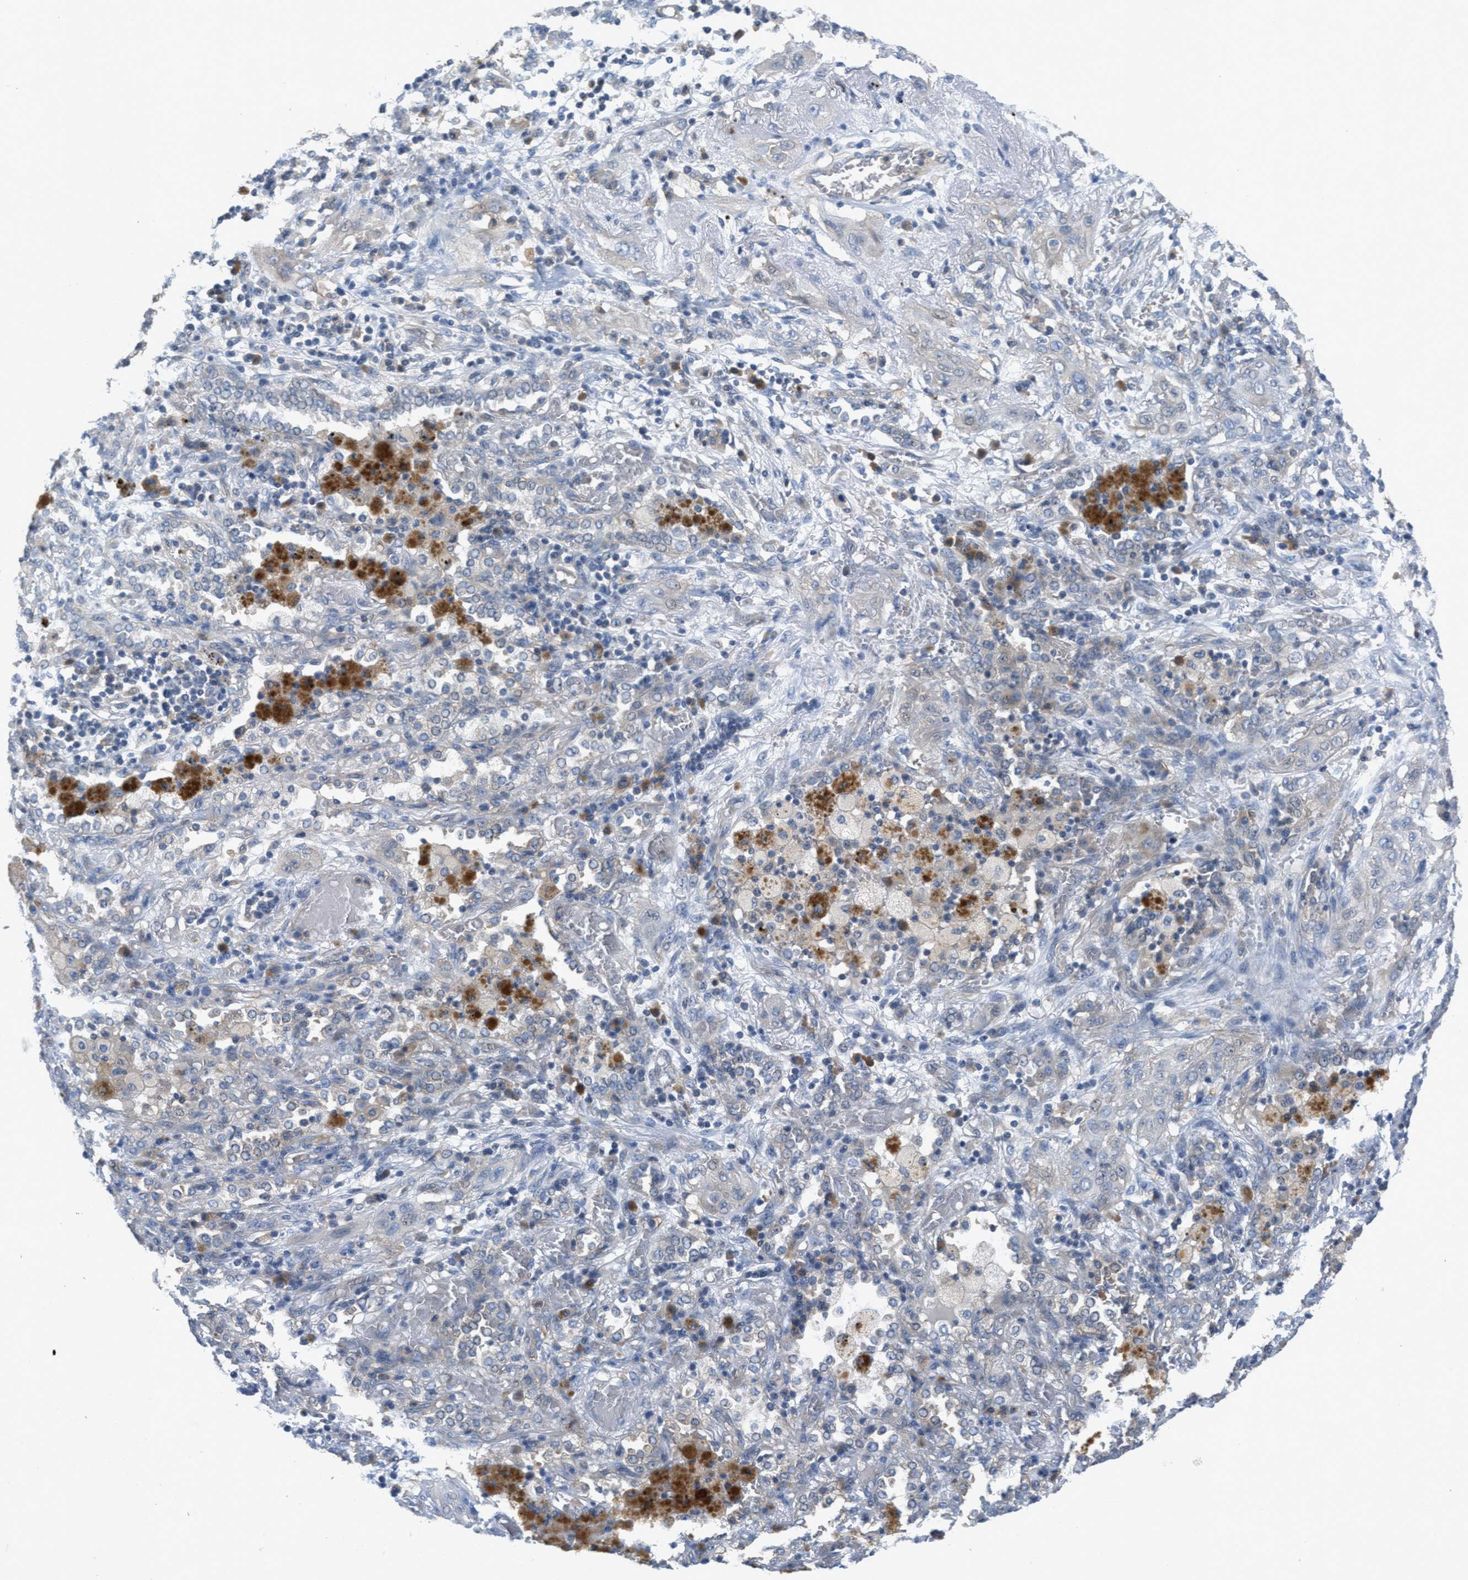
{"staining": {"intensity": "negative", "quantity": "none", "location": "none"}, "tissue": "lung cancer", "cell_type": "Tumor cells", "image_type": "cancer", "snomed": [{"axis": "morphology", "description": "Squamous cell carcinoma, NOS"}, {"axis": "topography", "description": "Lung"}], "caption": "Squamous cell carcinoma (lung) was stained to show a protein in brown. There is no significant staining in tumor cells.", "gene": "UBA5", "patient": {"sex": "female", "age": 47}}